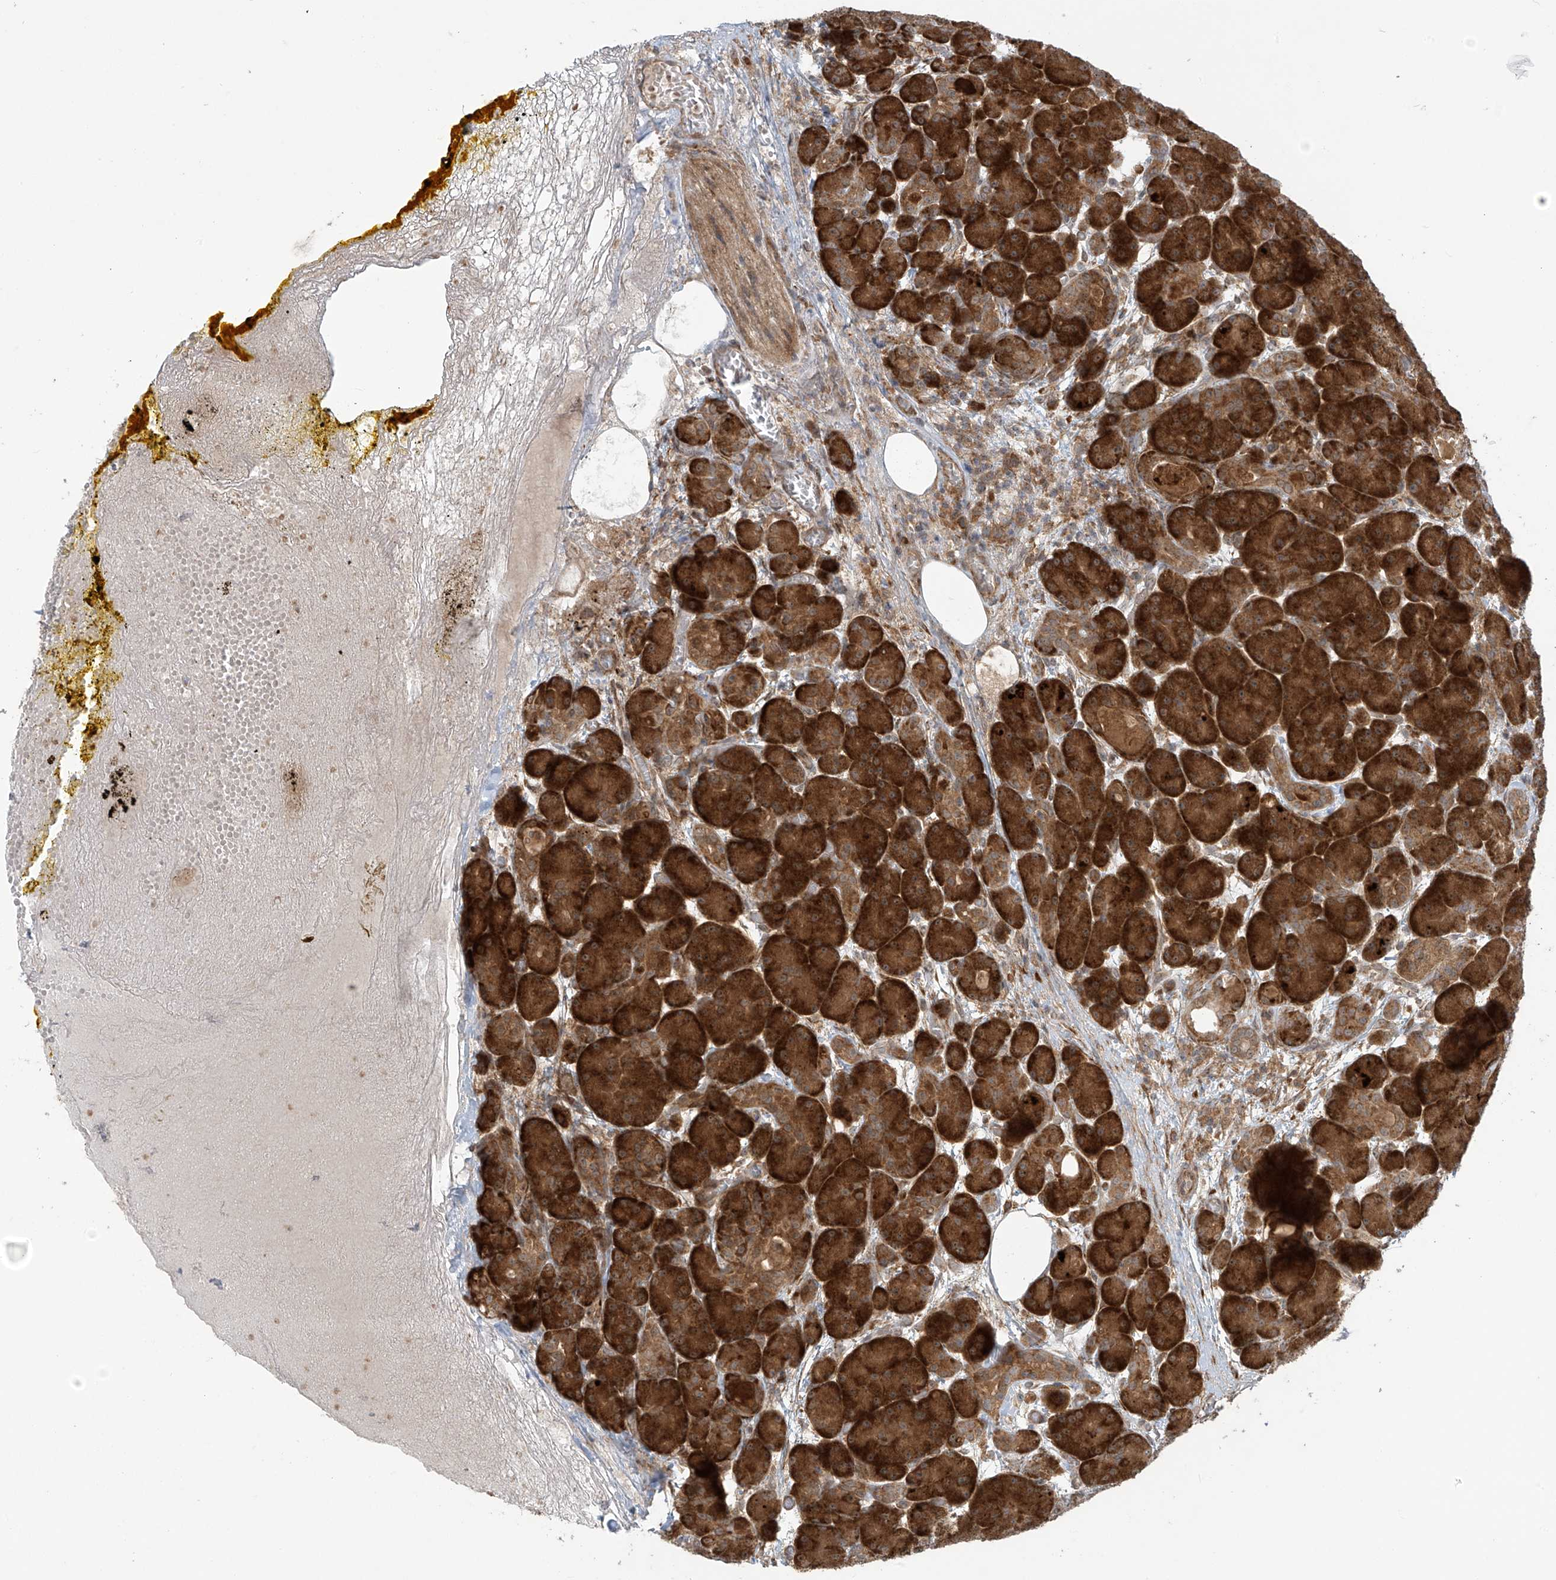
{"staining": {"intensity": "strong", "quantity": ">75%", "location": "cytoplasmic/membranous"}, "tissue": "pancreas", "cell_type": "Exocrine glandular cells", "image_type": "normal", "snomed": [{"axis": "morphology", "description": "Normal tissue, NOS"}, {"axis": "topography", "description": "Pancreas"}], "caption": "A brown stain highlights strong cytoplasmic/membranous staining of a protein in exocrine glandular cells of benign pancreas. (Stains: DAB in brown, nuclei in blue, Microscopy: brightfield microscopy at high magnification).", "gene": "KATNIP", "patient": {"sex": "male", "age": 63}}